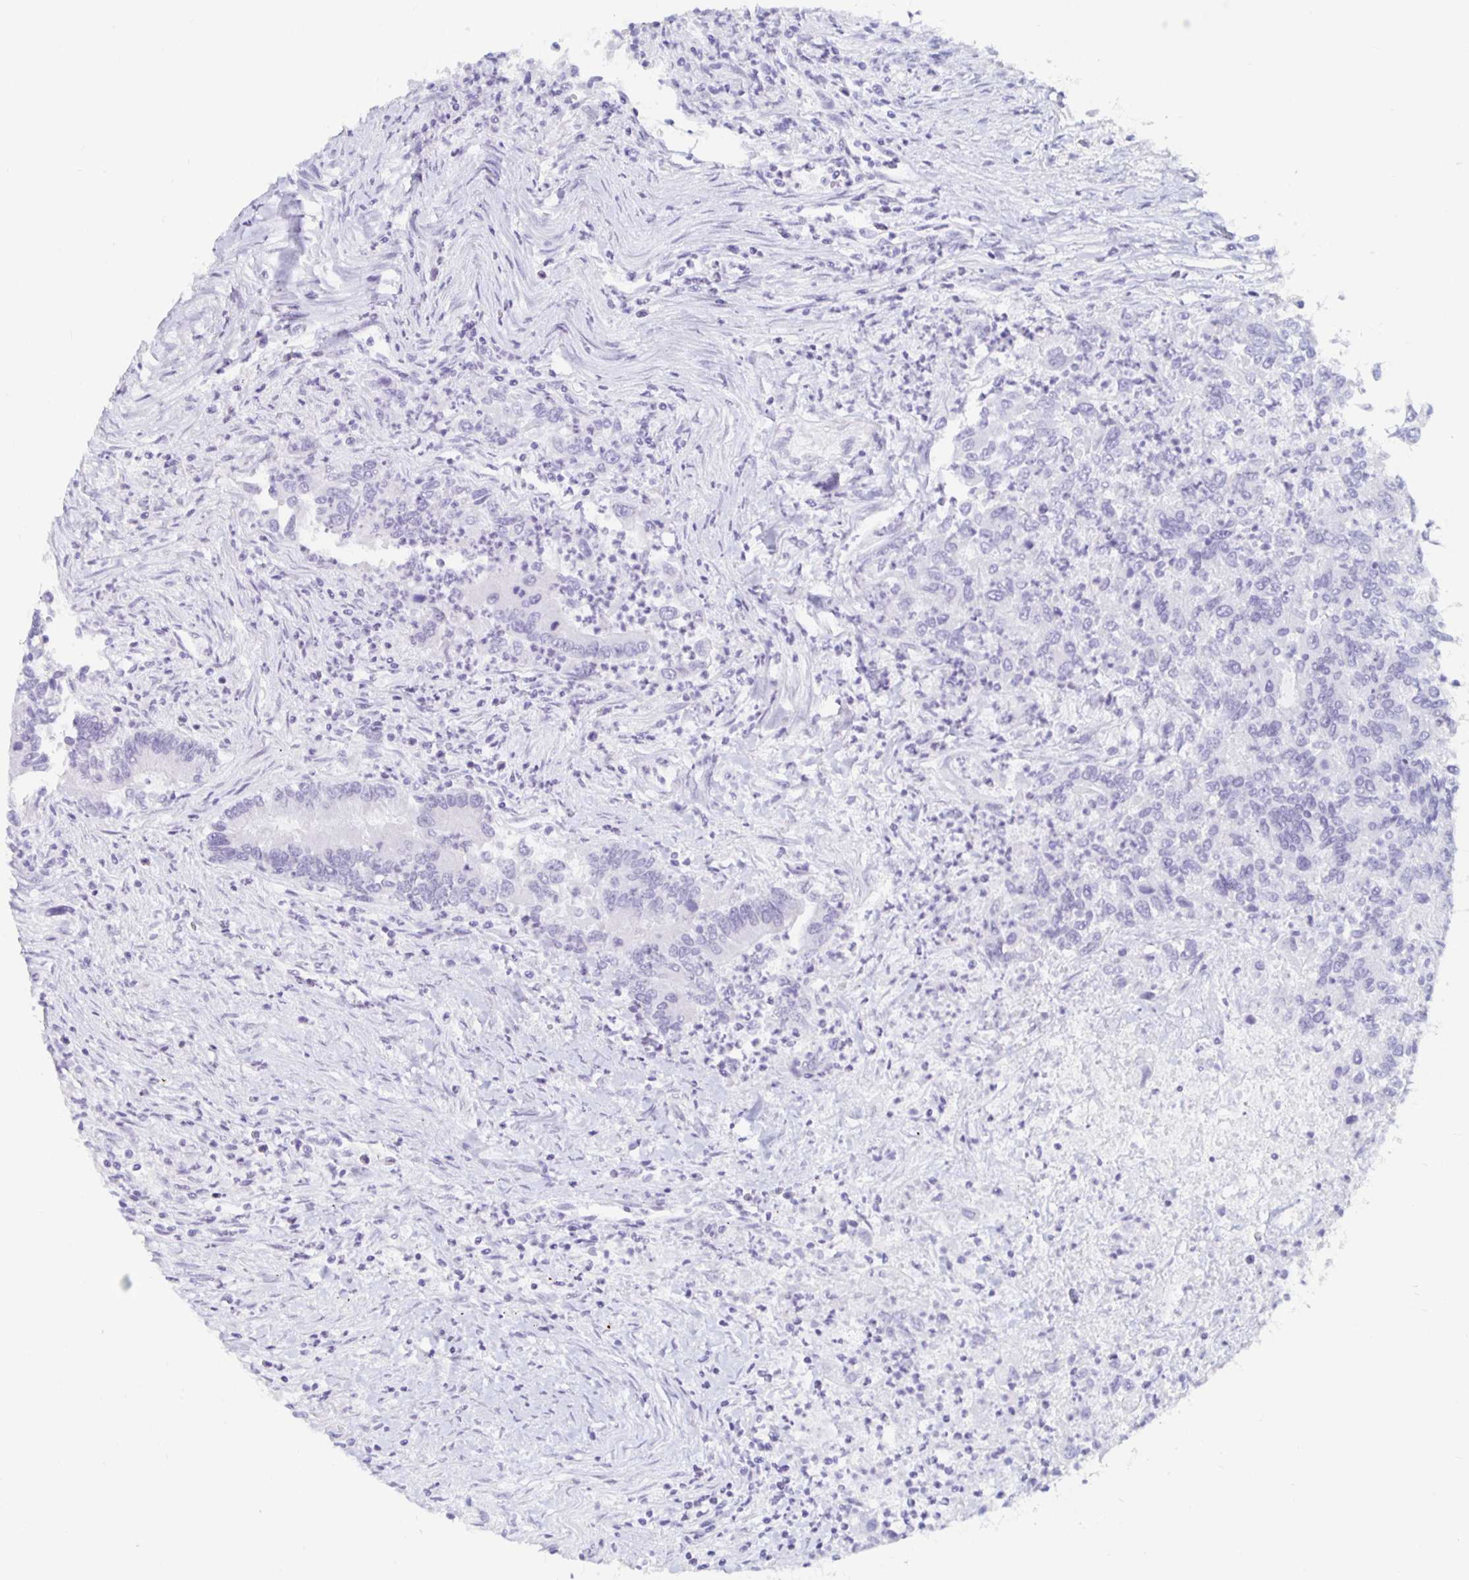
{"staining": {"intensity": "negative", "quantity": "none", "location": "none"}, "tissue": "colorectal cancer", "cell_type": "Tumor cells", "image_type": "cancer", "snomed": [{"axis": "morphology", "description": "Adenocarcinoma, NOS"}, {"axis": "topography", "description": "Colon"}], "caption": "Immunohistochemistry (IHC) of colorectal adenocarcinoma exhibits no positivity in tumor cells. Brightfield microscopy of IHC stained with DAB (brown) and hematoxylin (blue), captured at high magnification.", "gene": "KCNQ2", "patient": {"sex": "female", "age": 67}}